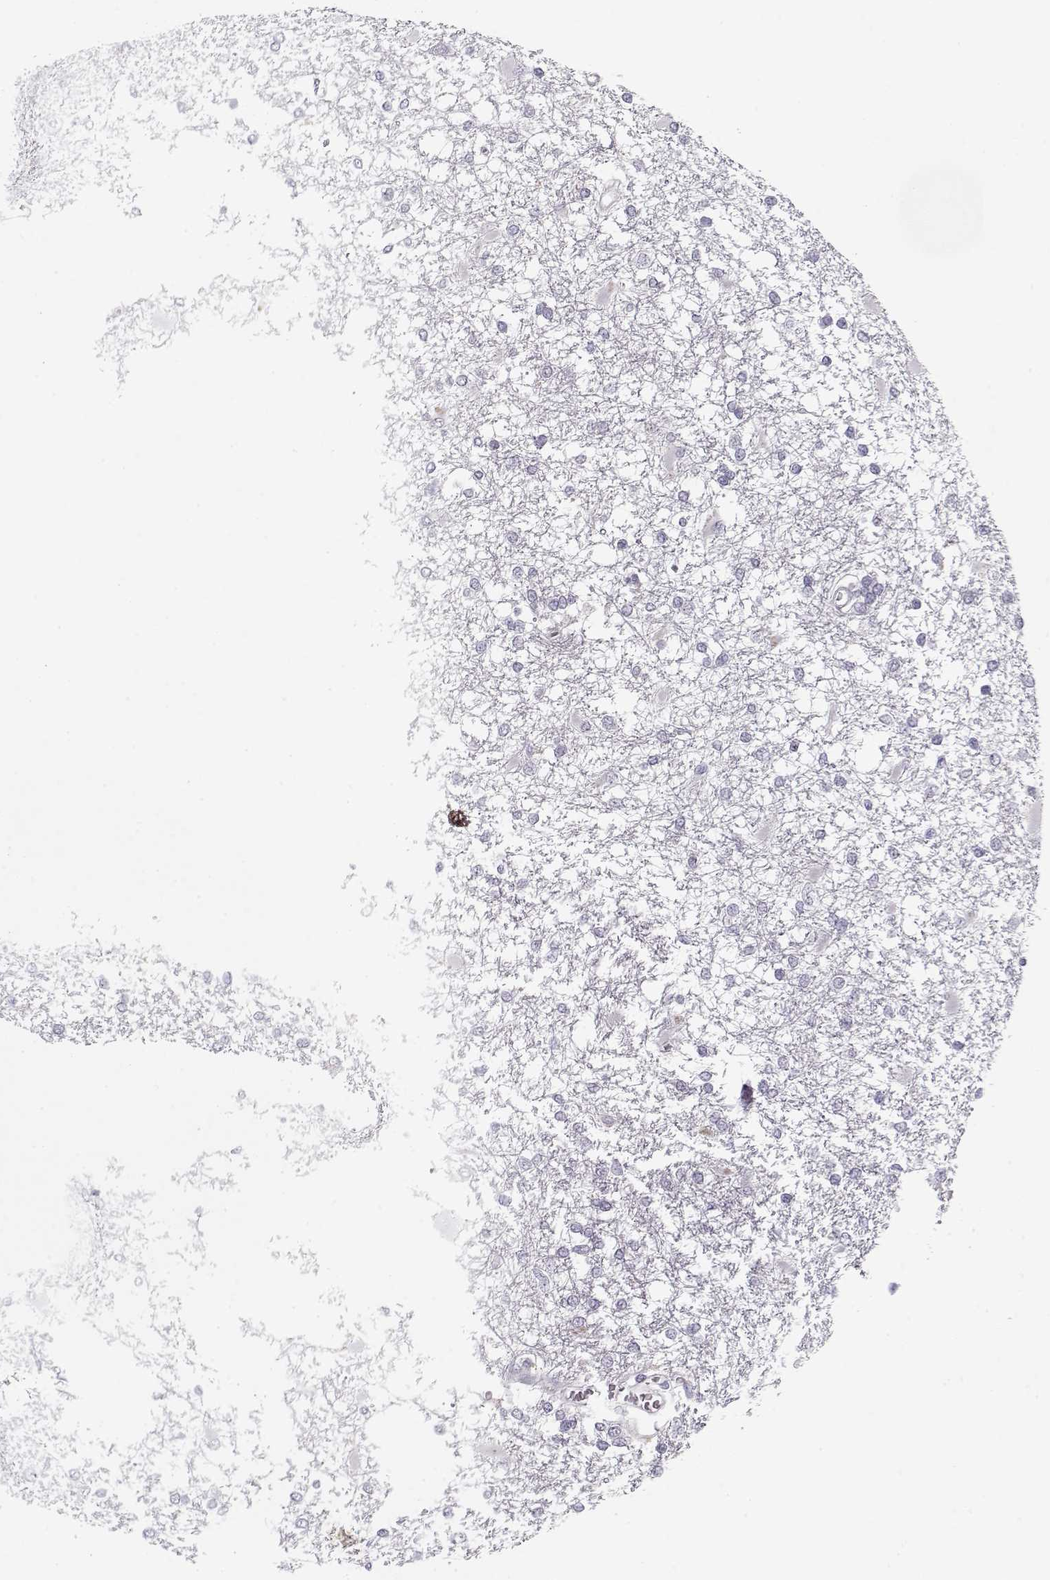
{"staining": {"intensity": "negative", "quantity": "none", "location": "none"}, "tissue": "glioma", "cell_type": "Tumor cells", "image_type": "cancer", "snomed": [{"axis": "morphology", "description": "Glioma, malignant, High grade"}, {"axis": "topography", "description": "Cerebral cortex"}], "caption": "IHC histopathology image of neoplastic tissue: malignant glioma (high-grade) stained with DAB (3,3'-diaminobenzidine) exhibits no significant protein positivity in tumor cells.", "gene": "LUM", "patient": {"sex": "male", "age": 79}}